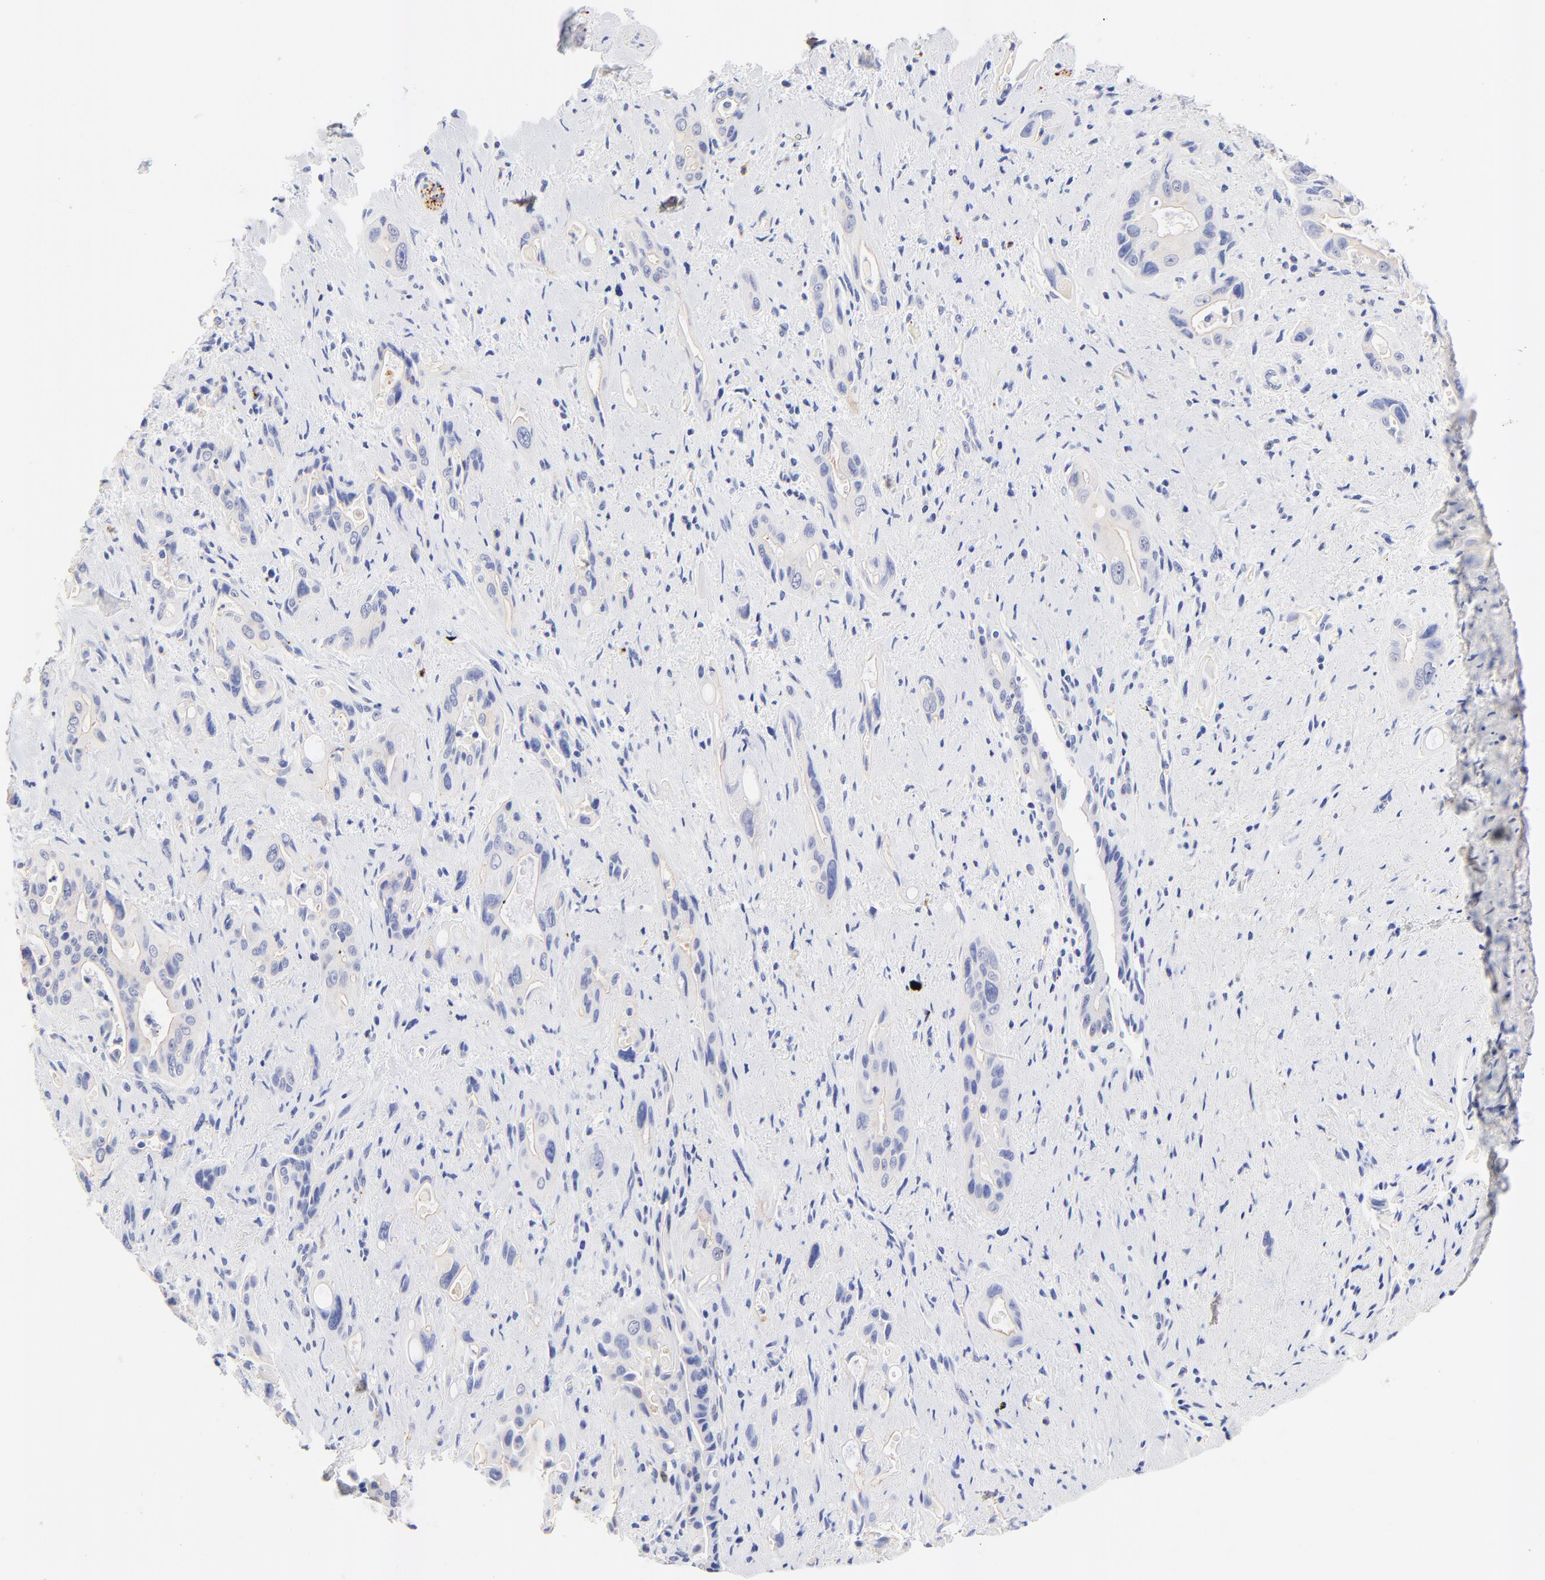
{"staining": {"intensity": "negative", "quantity": "none", "location": "none"}, "tissue": "pancreatic cancer", "cell_type": "Tumor cells", "image_type": "cancer", "snomed": [{"axis": "morphology", "description": "Adenocarcinoma, NOS"}, {"axis": "topography", "description": "Pancreas"}], "caption": "The photomicrograph exhibits no significant staining in tumor cells of pancreatic cancer (adenocarcinoma).", "gene": "FAM117B", "patient": {"sex": "male", "age": 77}}